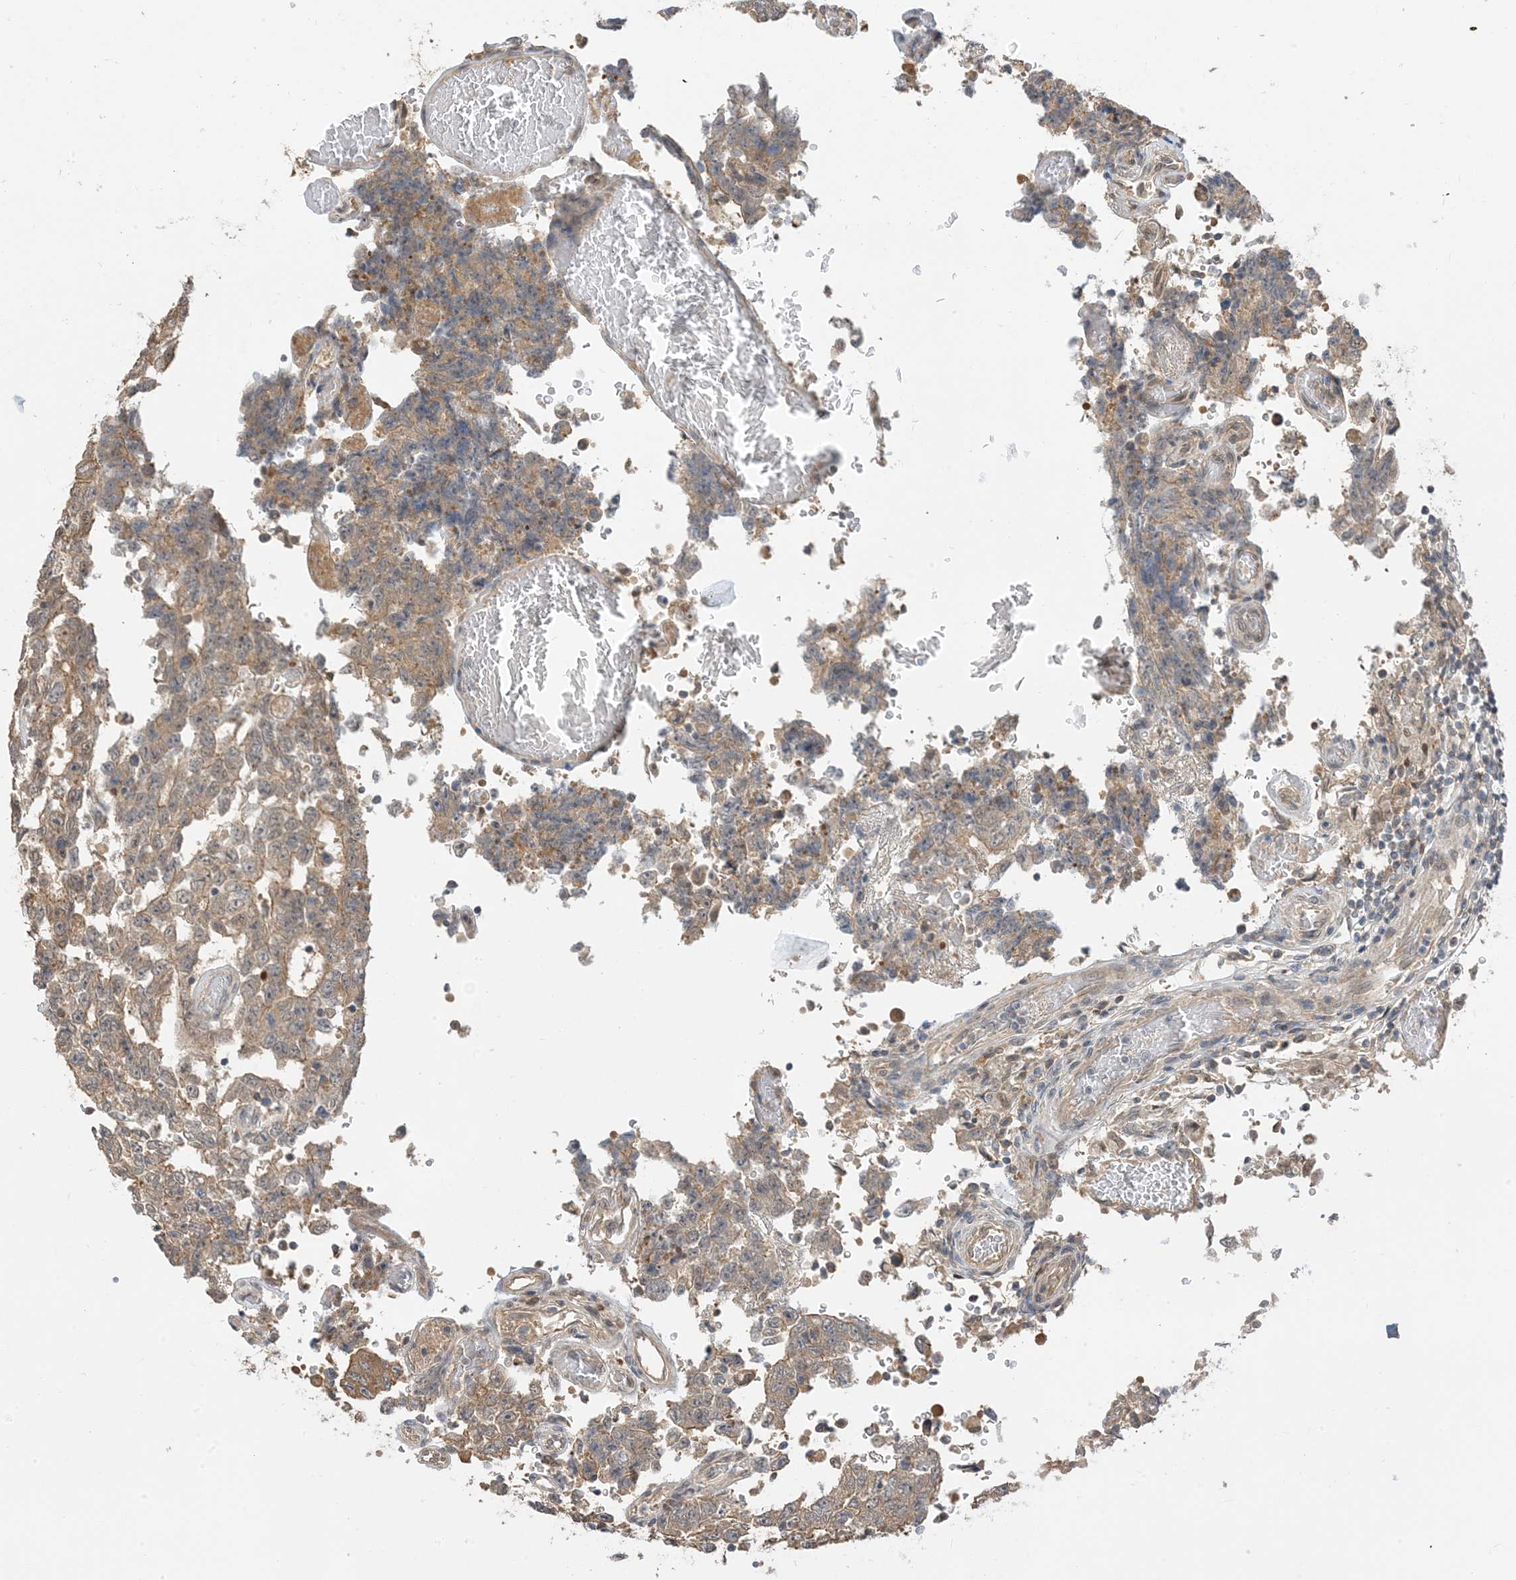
{"staining": {"intensity": "moderate", "quantity": ">75%", "location": "cytoplasmic/membranous"}, "tissue": "testis cancer", "cell_type": "Tumor cells", "image_type": "cancer", "snomed": [{"axis": "morphology", "description": "Carcinoma, Embryonal, NOS"}, {"axis": "topography", "description": "Testis"}], "caption": "Protein expression analysis of embryonal carcinoma (testis) demonstrates moderate cytoplasmic/membranous expression in approximately >75% of tumor cells.", "gene": "WDR26", "patient": {"sex": "male", "age": 26}}